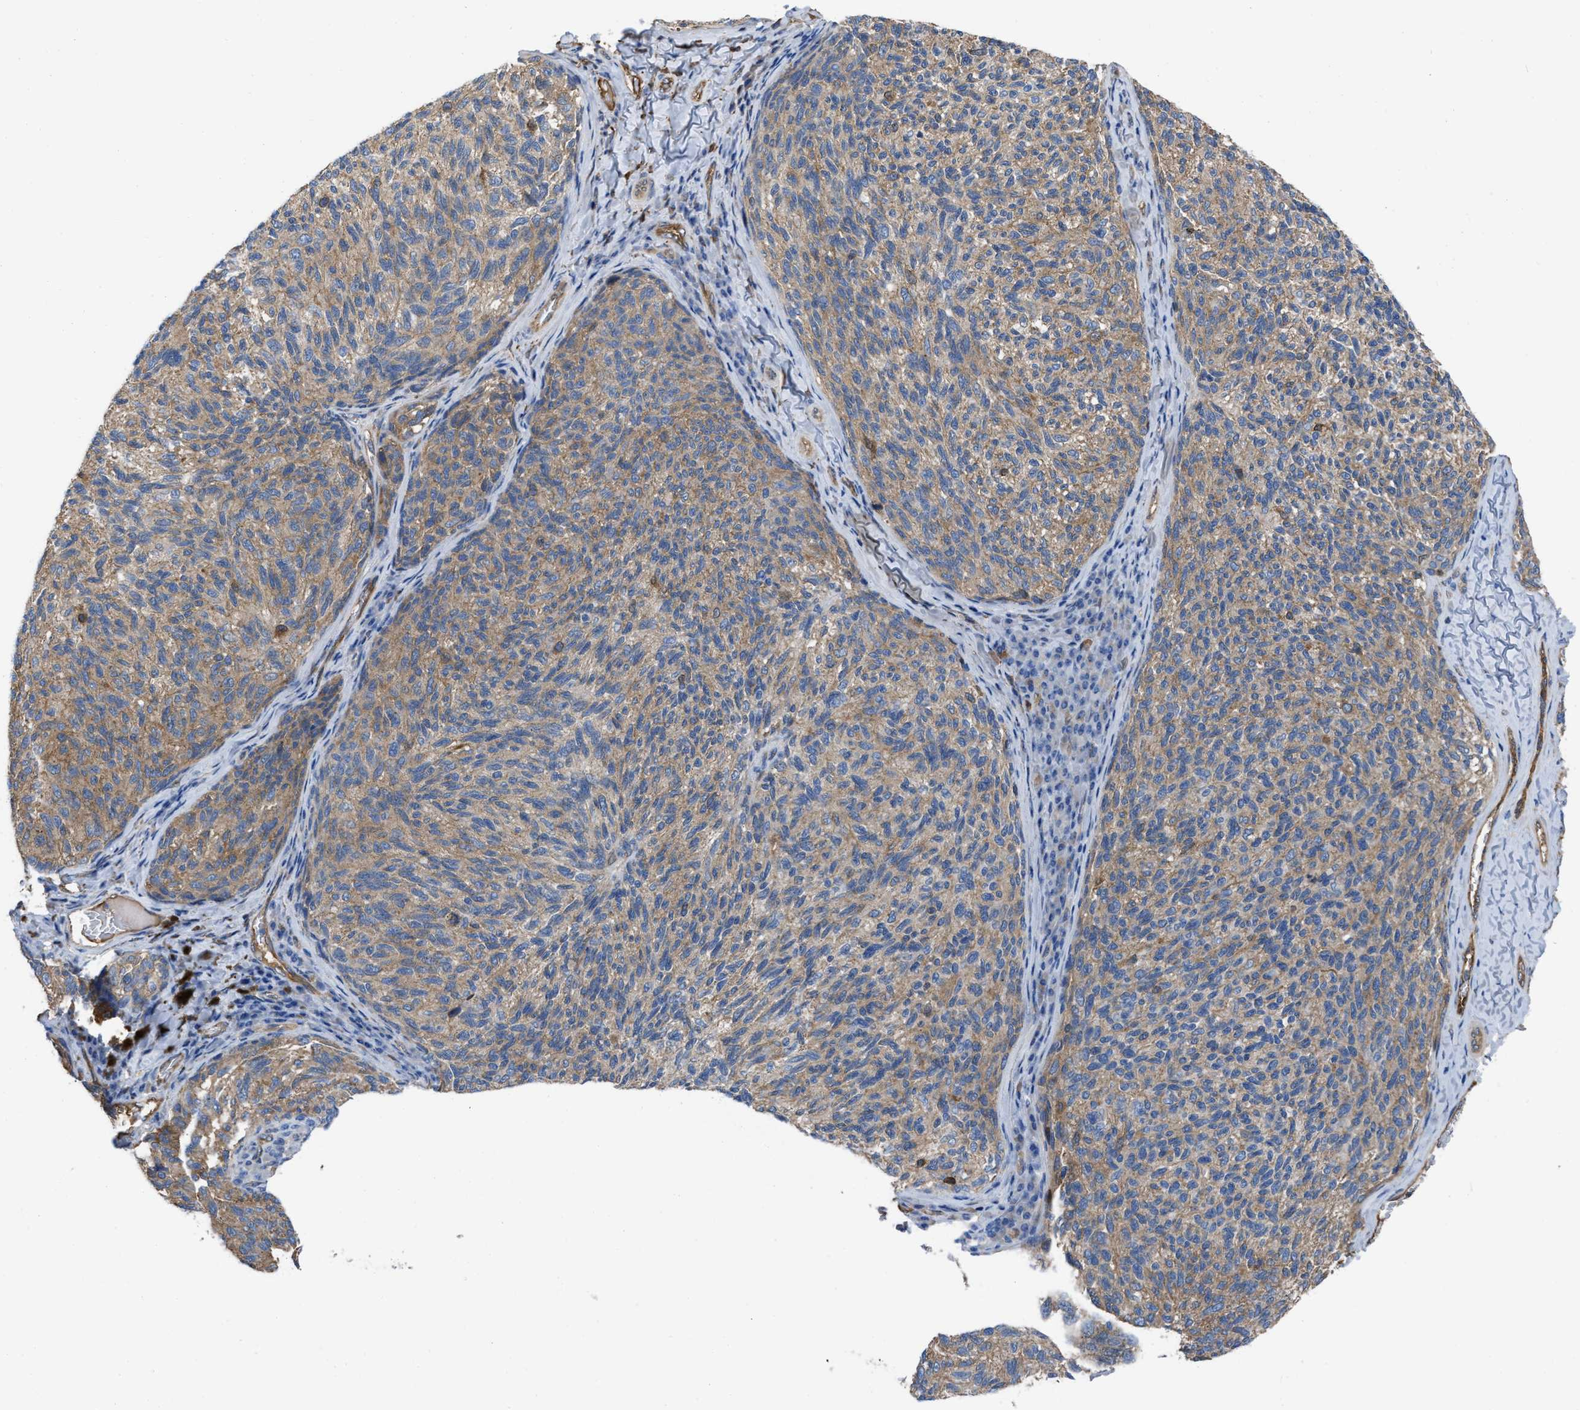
{"staining": {"intensity": "moderate", "quantity": ">75%", "location": "cytoplasmic/membranous"}, "tissue": "melanoma", "cell_type": "Tumor cells", "image_type": "cancer", "snomed": [{"axis": "morphology", "description": "Malignant melanoma, NOS"}, {"axis": "topography", "description": "Skin"}], "caption": "Human malignant melanoma stained with a brown dye reveals moderate cytoplasmic/membranous positive positivity in about >75% of tumor cells.", "gene": "TRIOBP", "patient": {"sex": "female", "age": 73}}